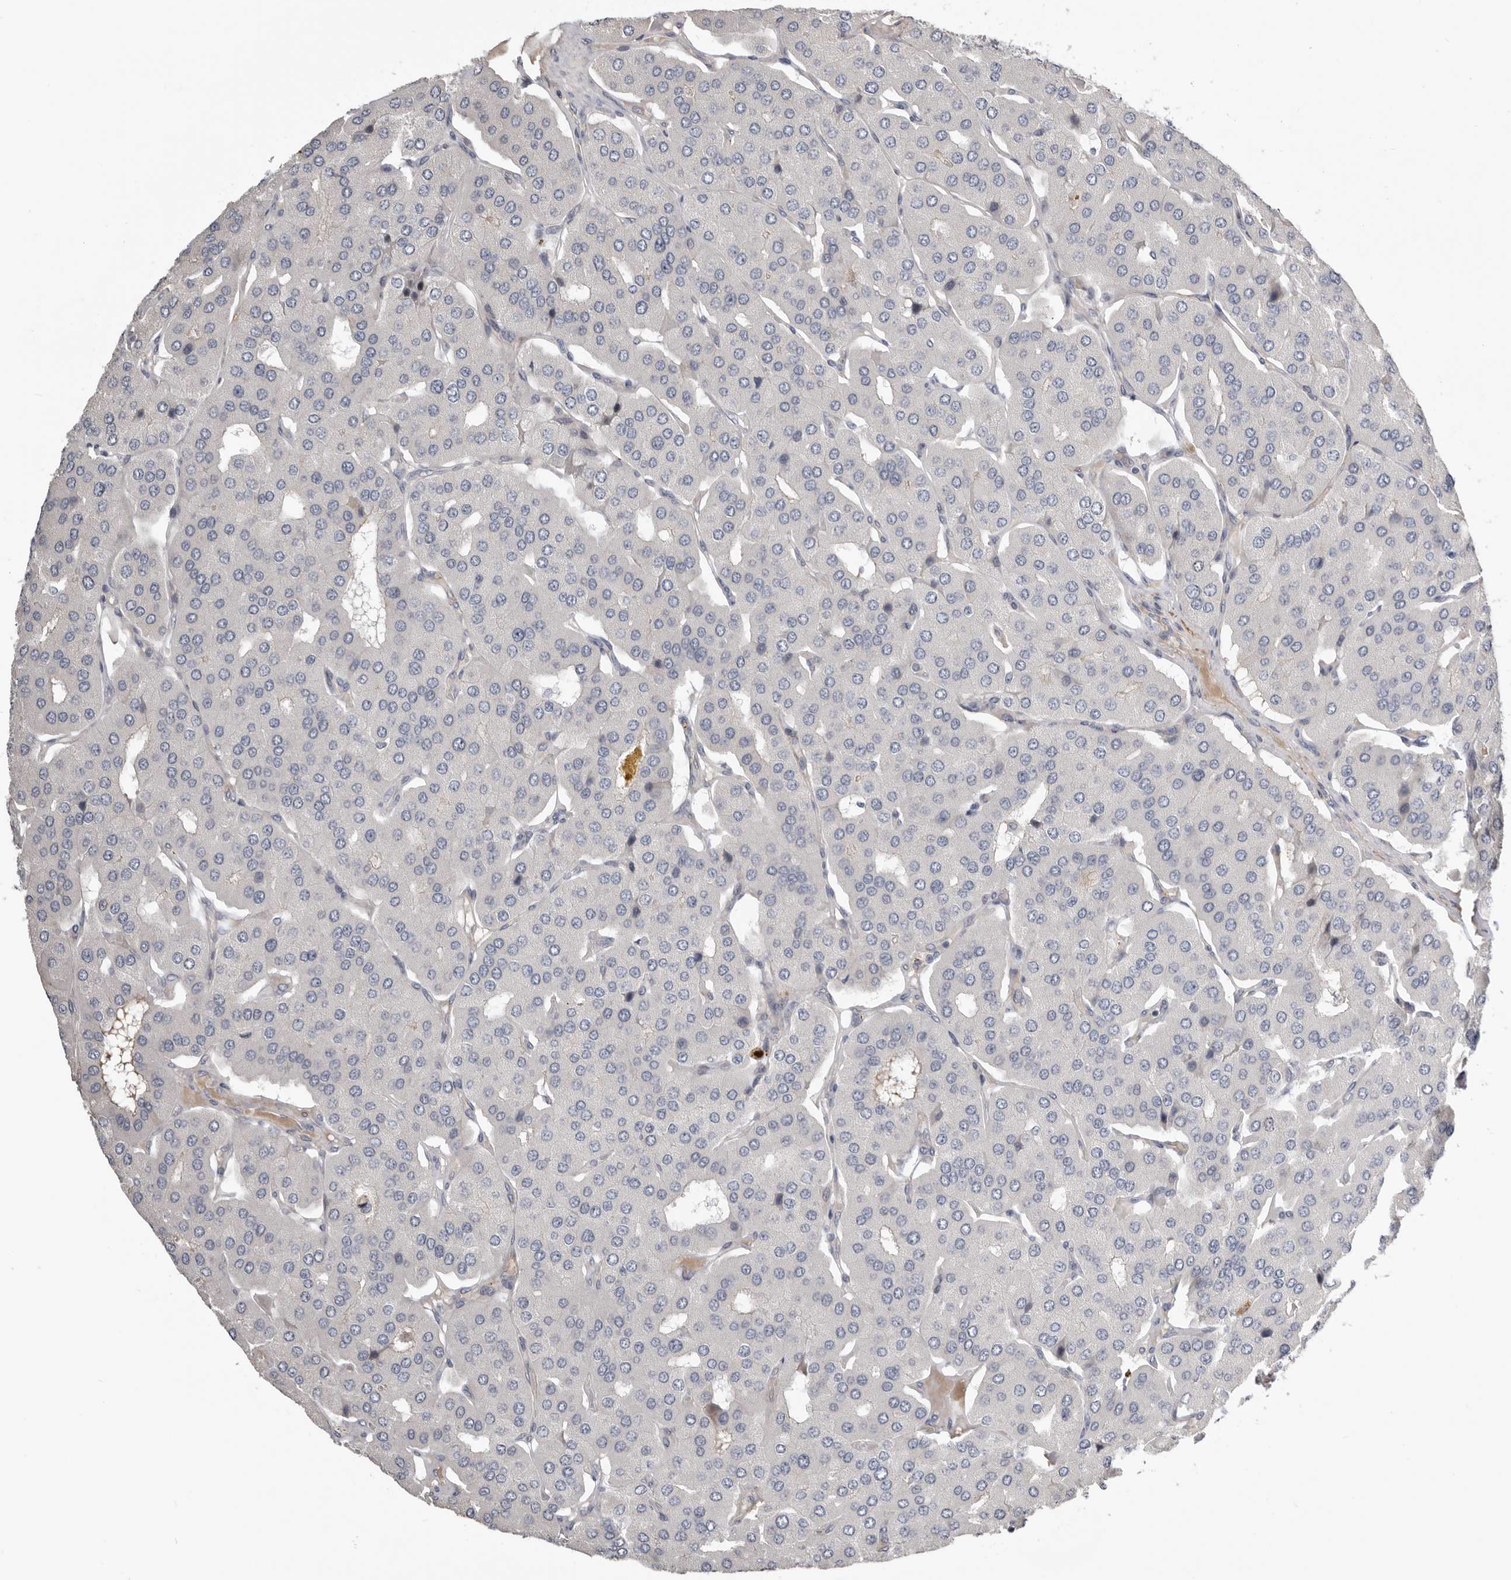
{"staining": {"intensity": "negative", "quantity": "none", "location": "none"}, "tissue": "parathyroid gland", "cell_type": "Glandular cells", "image_type": "normal", "snomed": [{"axis": "morphology", "description": "Normal tissue, NOS"}, {"axis": "morphology", "description": "Adenoma, NOS"}, {"axis": "topography", "description": "Parathyroid gland"}], "caption": "This is an immunohistochemistry (IHC) photomicrograph of benign human parathyroid gland. There is no positivity in glandular cells.", "gene": "CDCA8", "patient": {"sex": "female", "age": 86}}